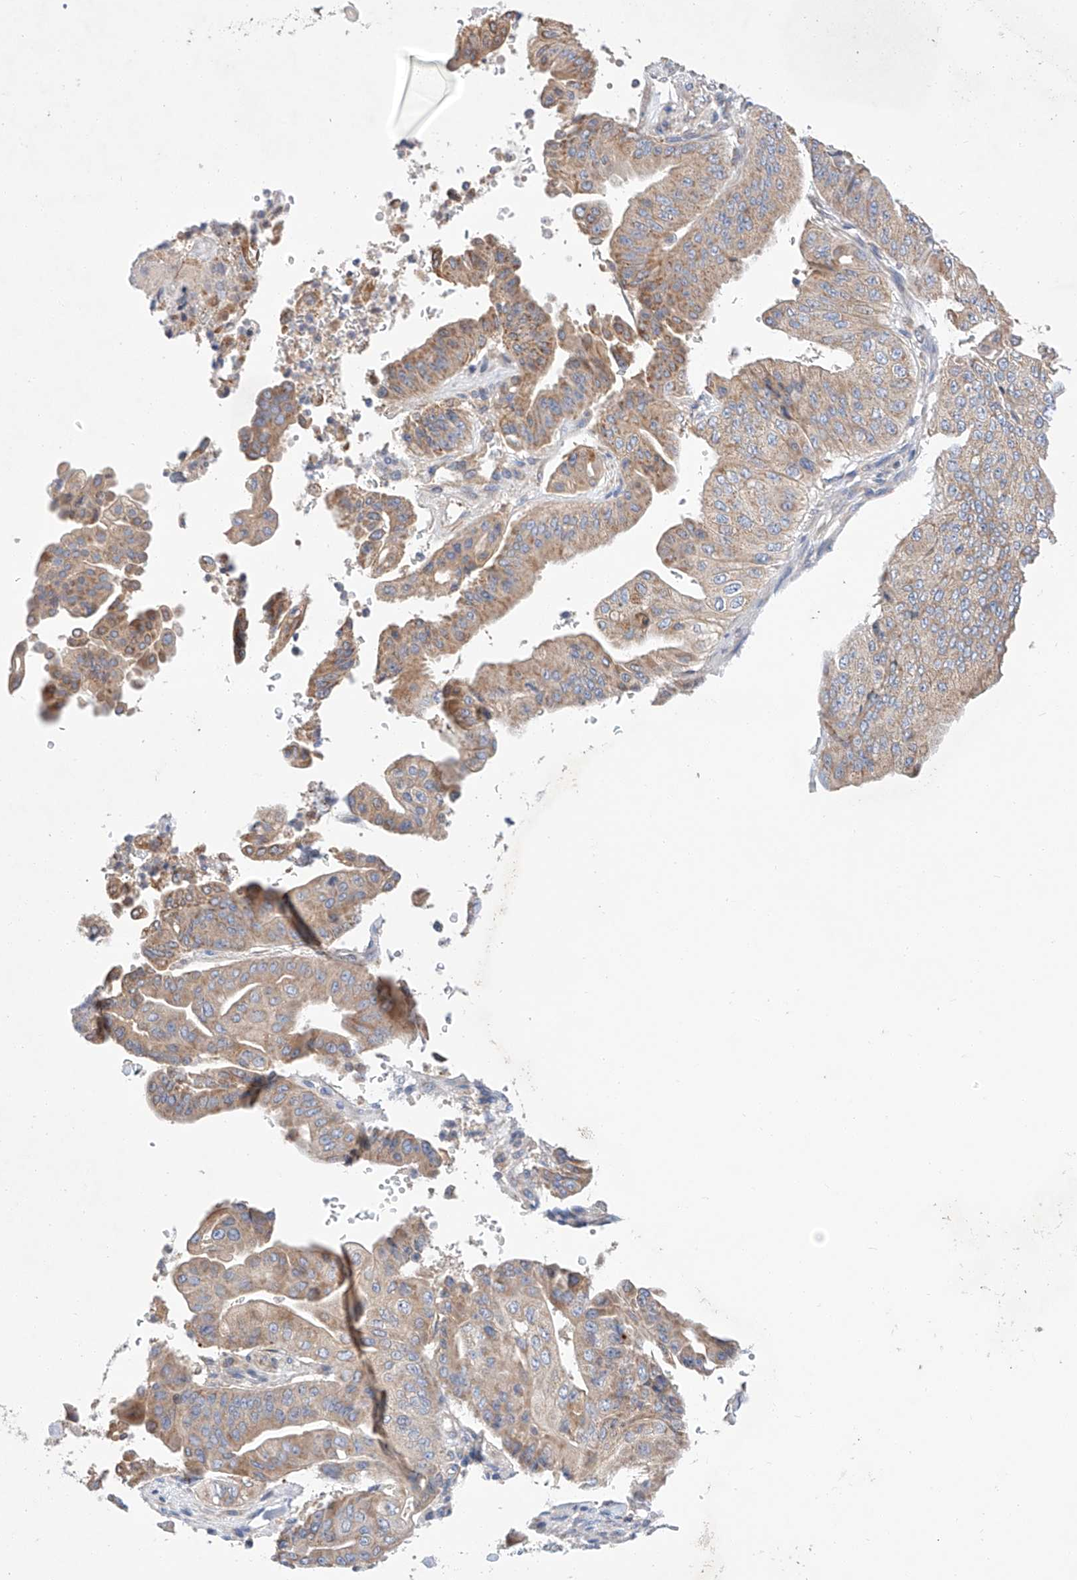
{"staining": {"intensity": "moderate", "quantity": ">75%", "location": "cytoplasmic/membranous"}, "tissue": "pancreatic cancer", "cell_type": "Tumor cells", "image_type": "cancer", "snomed": [{"axis": "morphology", "description": "Adenocarcinoma, NOS"}, {"axis": "topography", "description": "Pancreas"}], "caption": "A micrograph of human pancreatic cancer (adenocarcinoma) stained for a protein exhibits moderate cytoplasmic/membranous brown staining in tumor cells.", "gene": "C6orf118", "patient": {"sex": "female", "age": 77}}